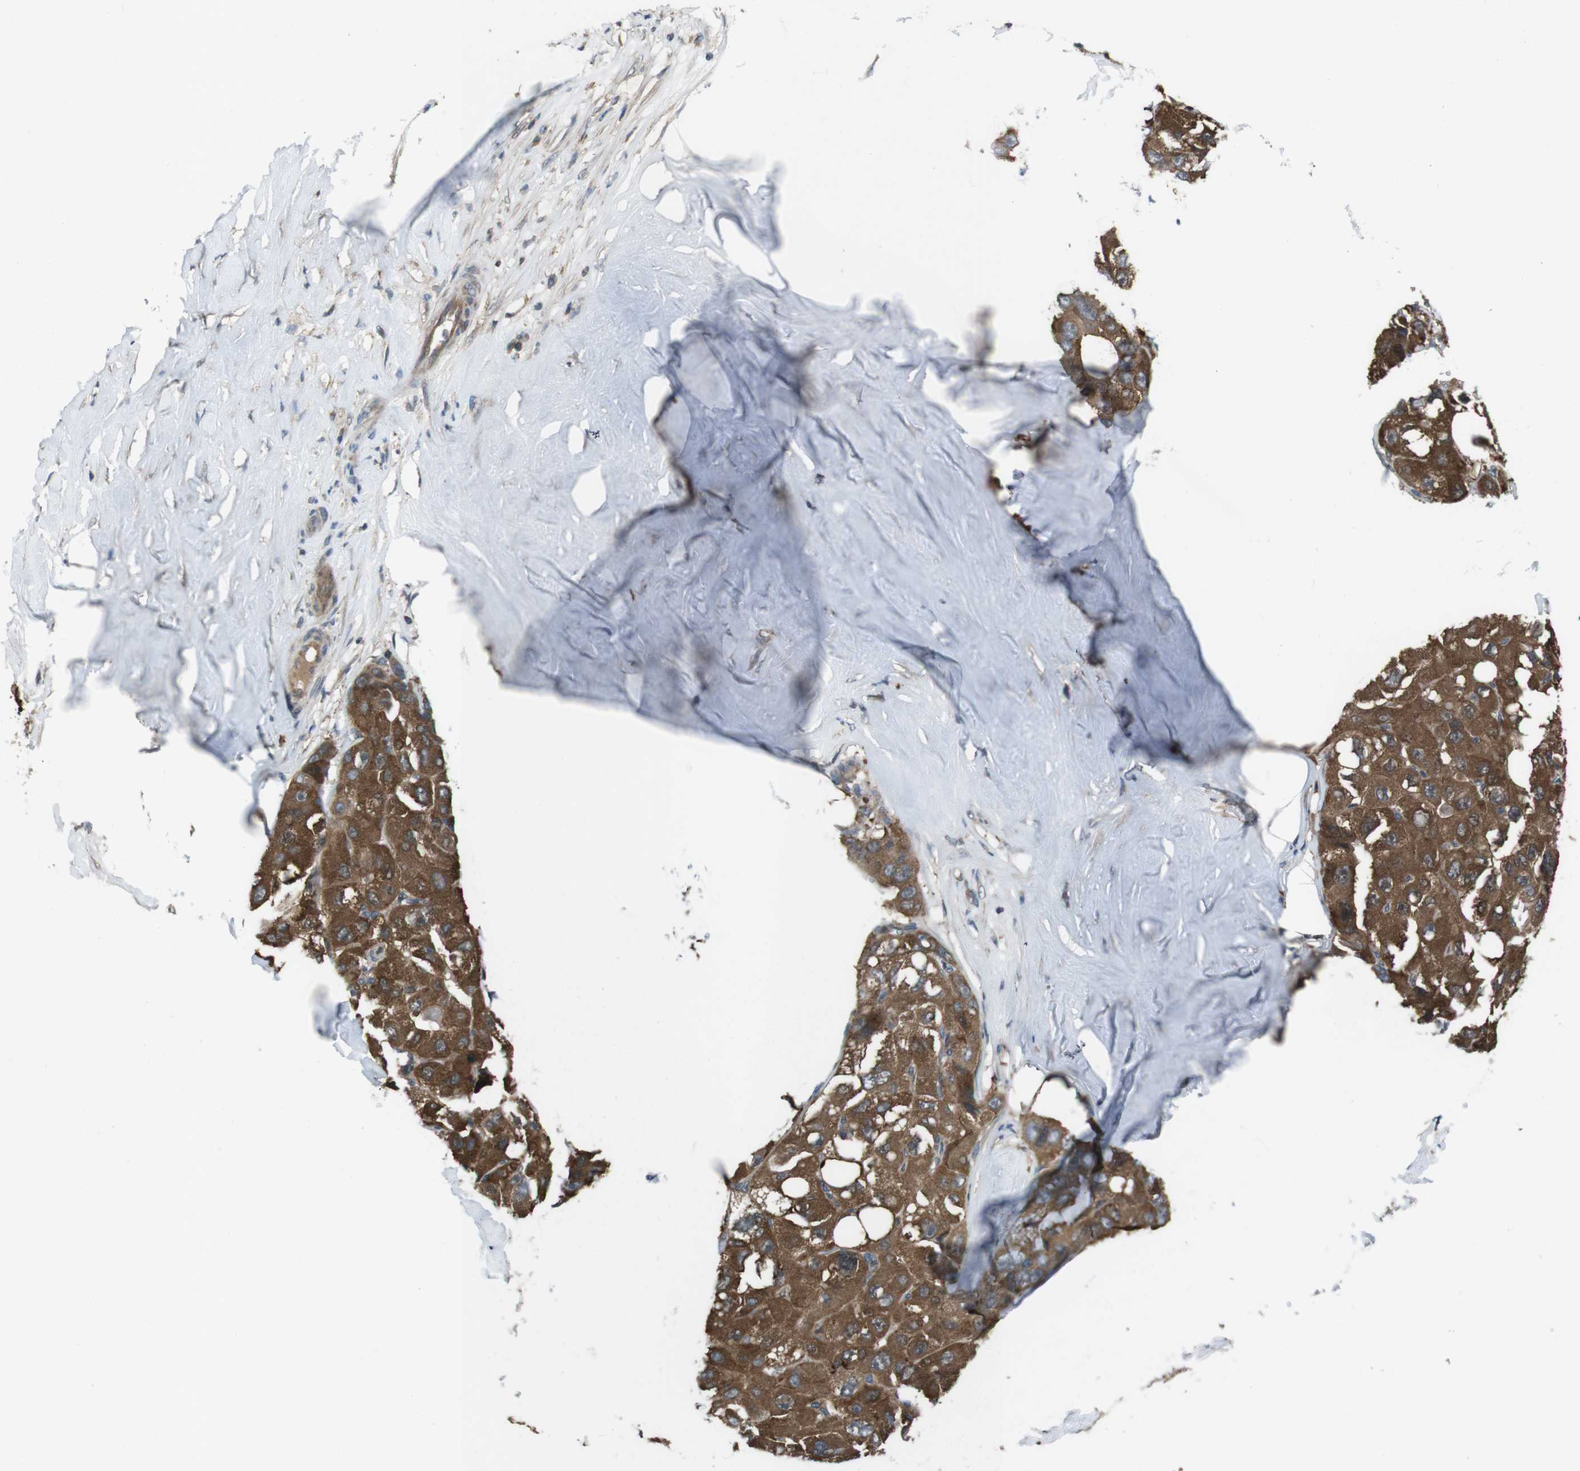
{"staining": {"intensity": "strong", "quantity": ">75%", "location": "cytoplasmic/membranous"}, "tissue": "liver cancer", "cell_type": "Tumor cells", "image_type": "cancer", "snomed": [{"axis": "morphology", "description": "Carcinoma, Hepatocellular, NOS"}, {"axis": "topography", "description": "Liver"}], "caption": "Protein staining exhibits strong cytoplasmic/membranous expression in approximately >75% of tumor cells in liver cancer.", "gene": "SLC22A23", "patient": {"sex": "male", "age": 80}}